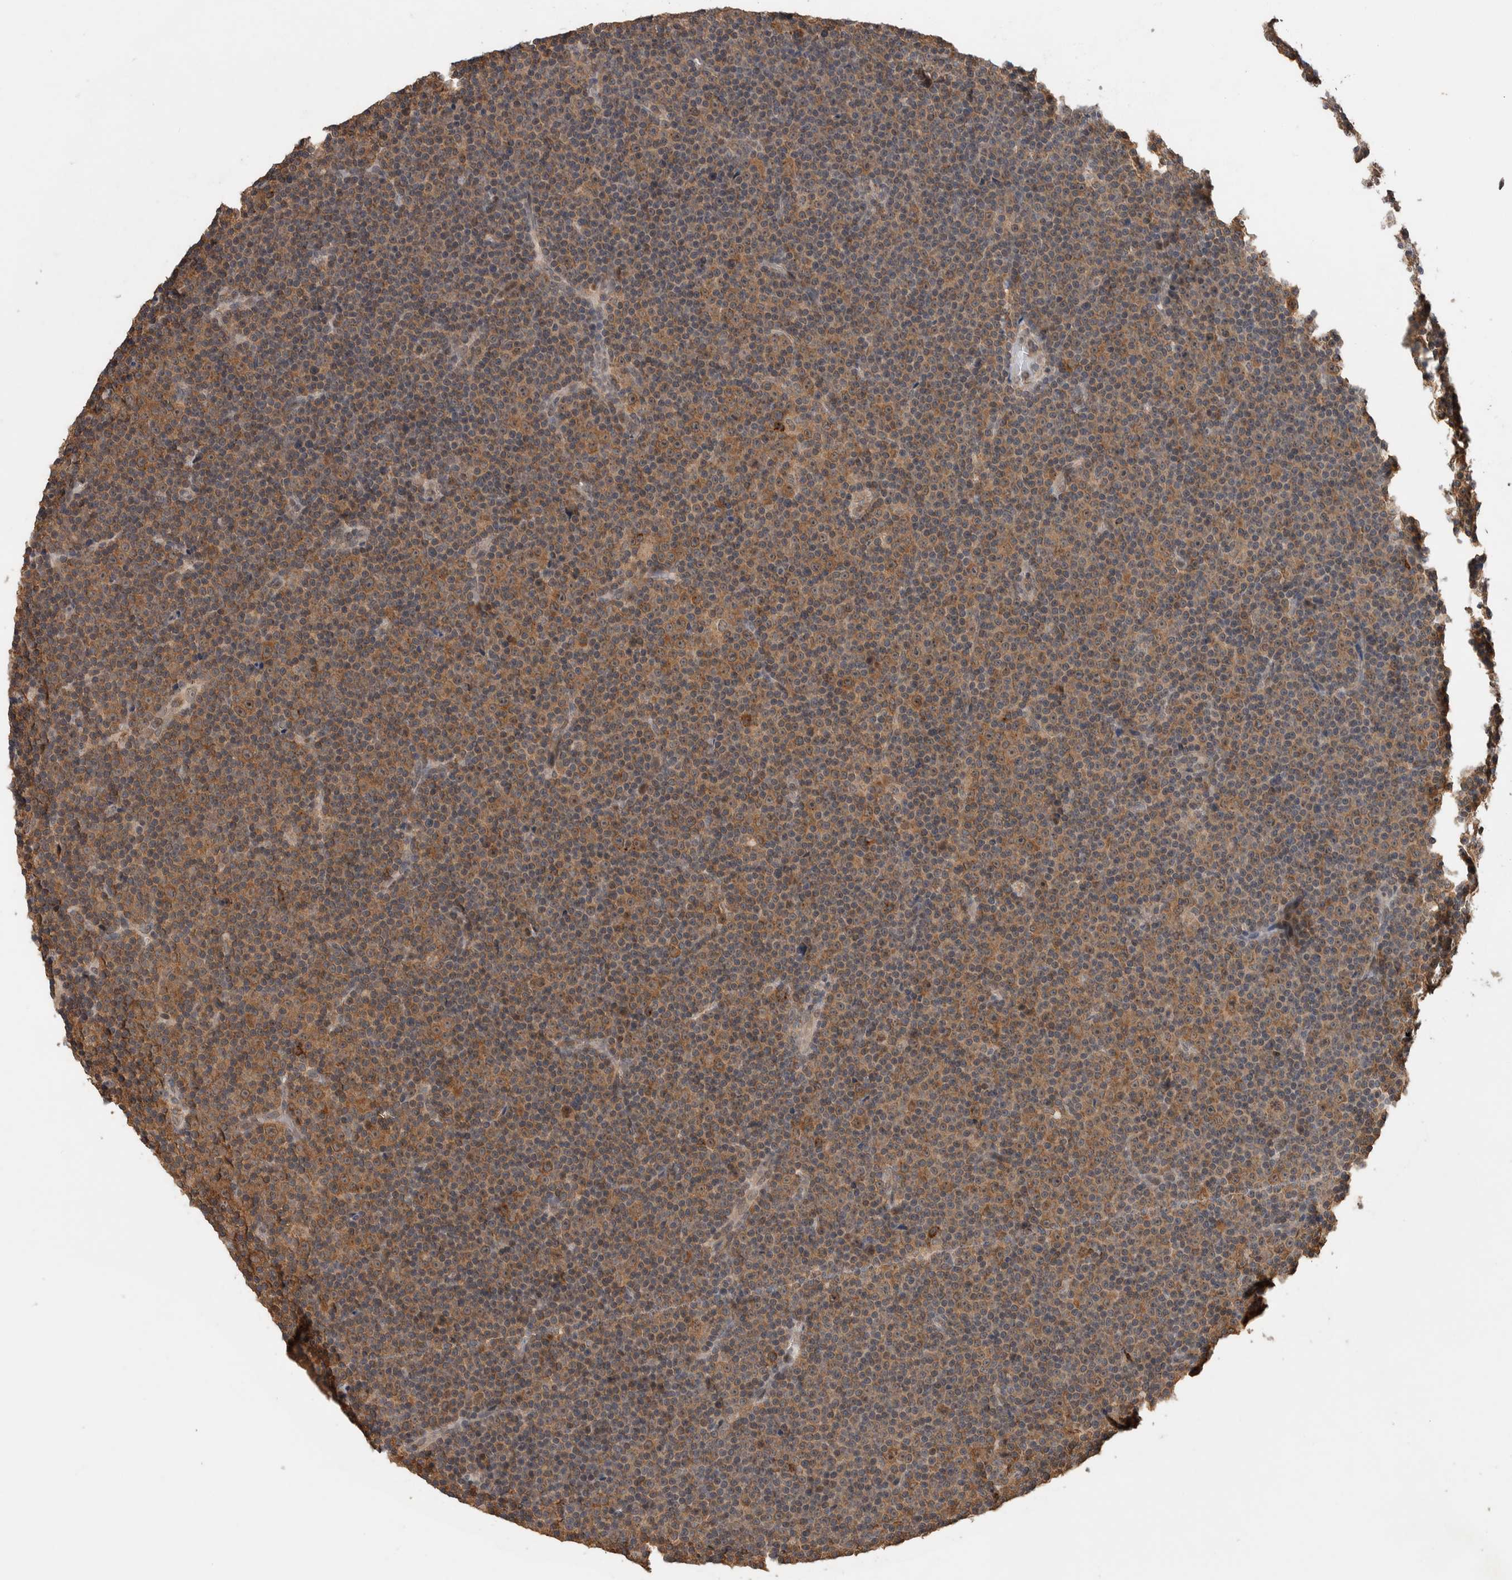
{"staining": {"intensity": "moderate", "quantity": "25%-75%", "location": "cytoplasmic/membranous"}, "tissue": "lymphoma", "cell_type": "Tumor cells", "image_type": "cancer", "snomed": [{"axis": "morphology", "description": "Malignant lymphoma, non-Hodgkin's type, Low grade"}, {"axis": "topography", "description": "Lymph node"}], "caption": "Immunohistochemistry of human malignant lymphoma, non-Hodgkin's type (low-grade) reveals medium levels of moderate cytoplasmic/membranous expression in approximately 25%-75% of tumor cells.", "gene": "DVL2", "patient": {"sex": "female", "age": 67}}